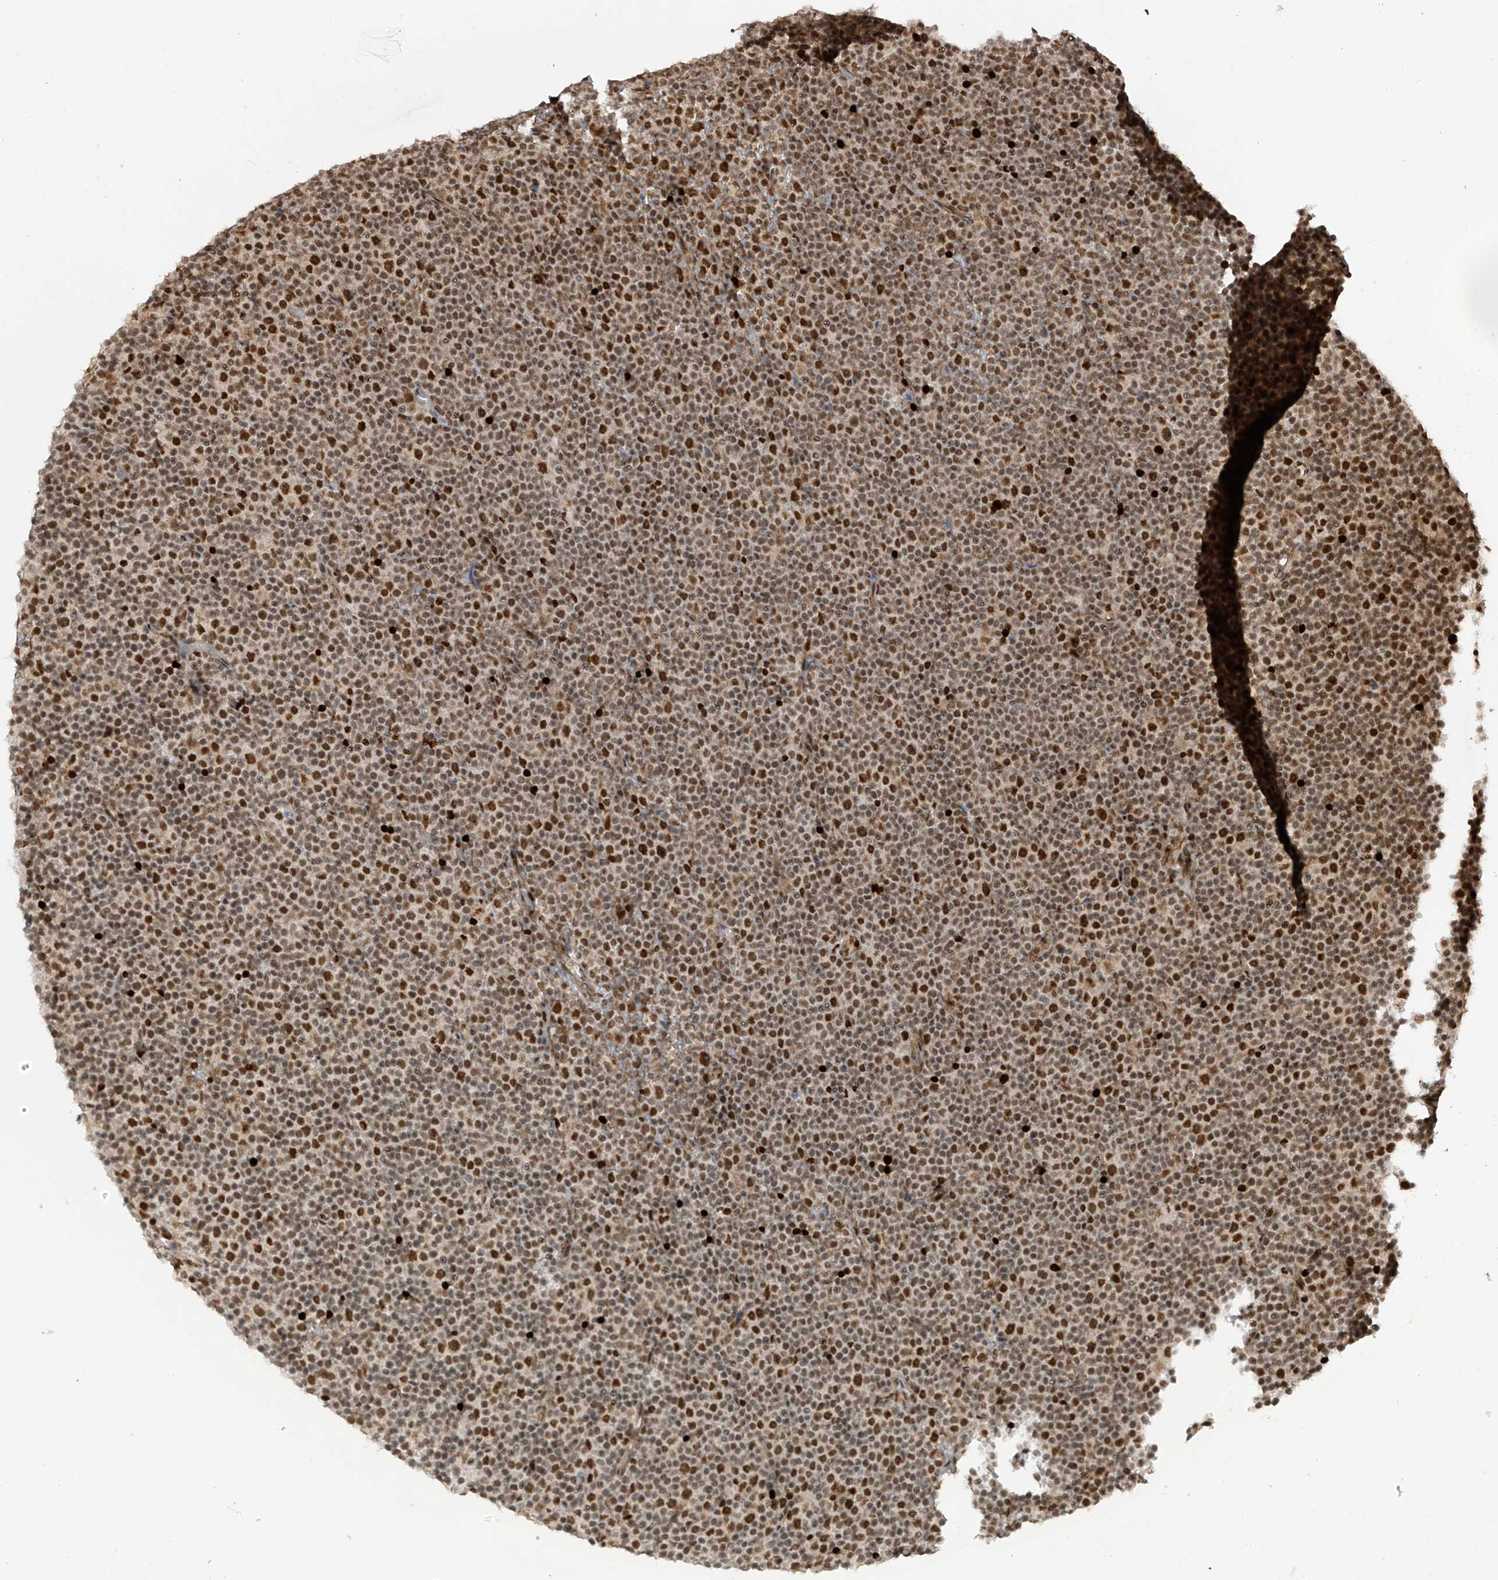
{"staining": {"intensity": "moderate", "quantity": ">75%", "location": "nuclear"}, "tissue": "lymphoma", "cell_type": "Tumor cells", "image_type": "cancer", "snomed": [{"axis": "morphology", "description": "Malignant lymphoma, non-Hodgkin's type, Low grade"}, {"axis": "topography", "description": "Lymph node"}], "caption": "A histopathology image of low-grade malignant lymphoma, non-Hodgkin's type stained for a protein exhibits moderate nuclear brown staining in tumor cells.", "gene": "ARHGEF3", "patient": {"sex": "female", "age": 67}}